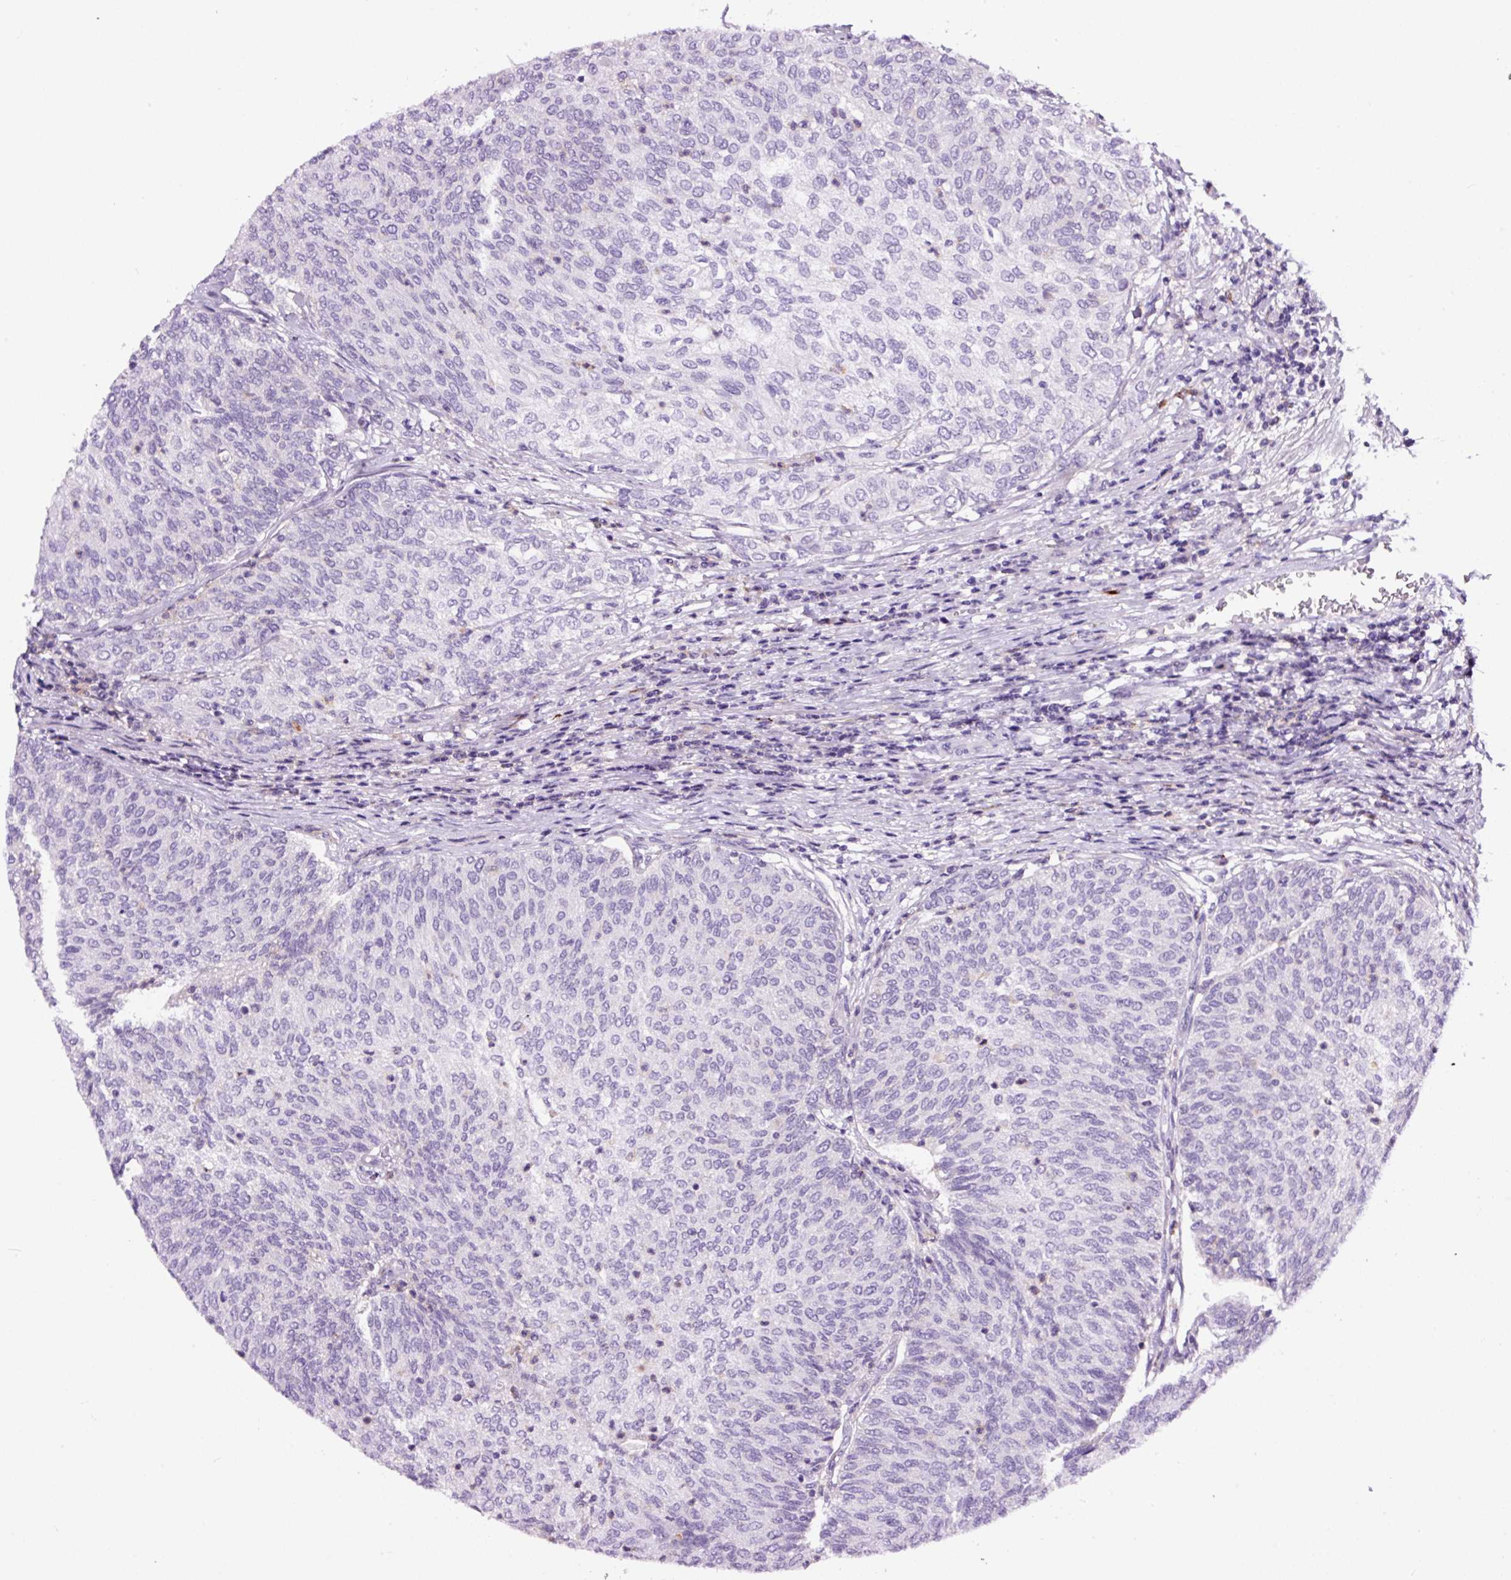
{"staining": {"intensity": "negative", "quantity": "none", "location": "none"}, "tissue": "urothelial cancer", "cell_type": "Tumor cells", "image_type": "cancer", "snomed": [{"axis": "morphology", "description": "Urothelial carcinoma, Low grade"}, {"axis": "topography", "description": "Urinary bladder"}], "caption": "Immunohistochemical staining of low-grade urothelial carcinoma reveals no significant staining in tumor cells.", "gene": "TAFA3", "patient": {"sex": "female", "age": 79}}